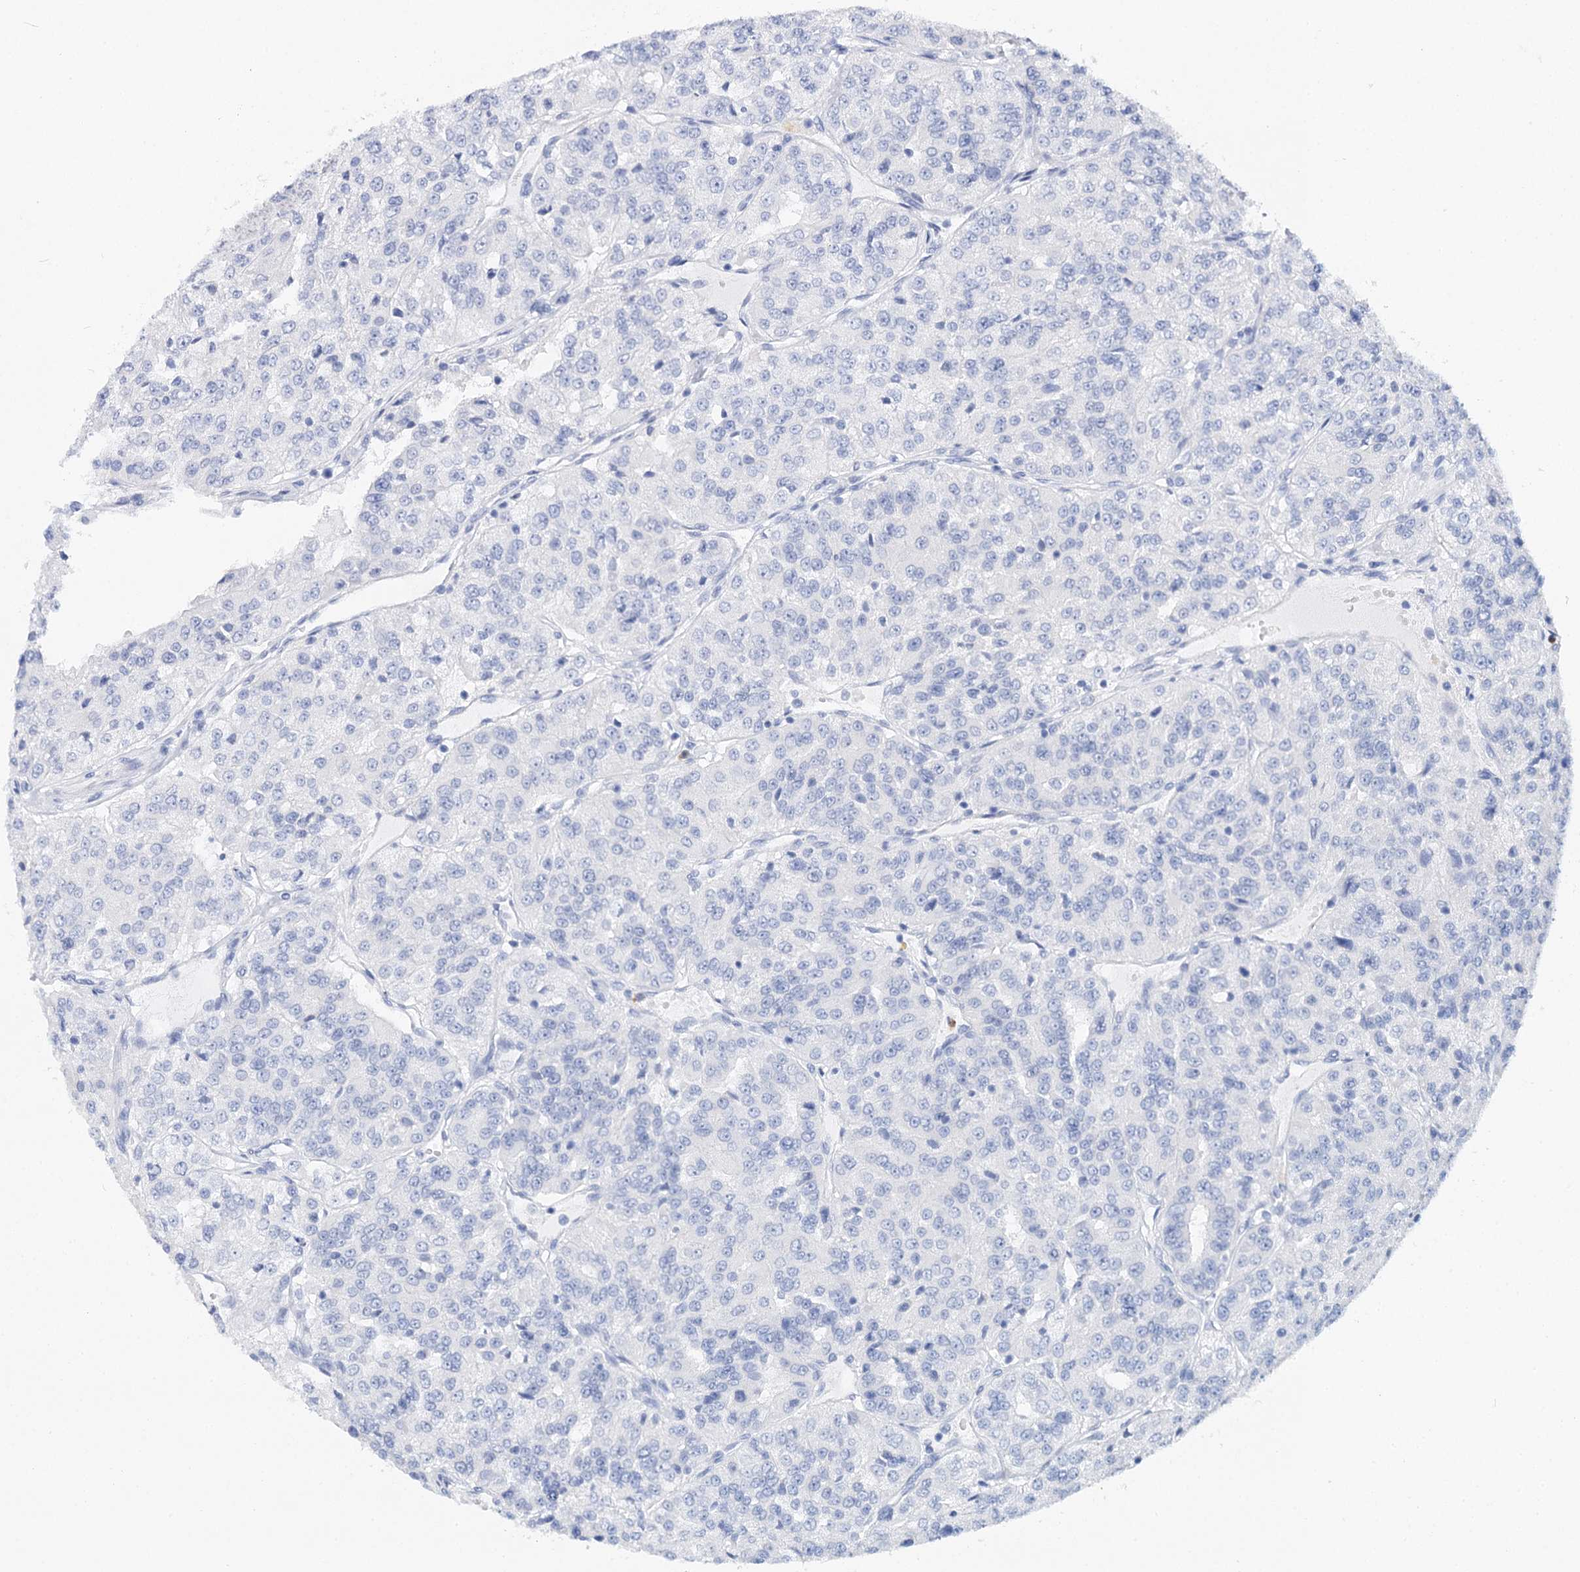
{"staining": {"intensity": "negative", "quantity": "none", "location": "none"}, "tissue": "renal cancer", "cell_type": "Tumor cells", "image_type": "cancer", "snomed": [{"axis": "morphology", "description": "Adenocarcinoma, NOS"}, {"axis": "topography", "description": "Kidney"}], "caption": "High power microscopy photomicrograph of an immunohistochemistry histopathology image of renal adenocarcinoma, revealing no significant positivity in tumor cells.", "gene": "CEACAM8", "patient": {"sex": "female", "age": 63}}